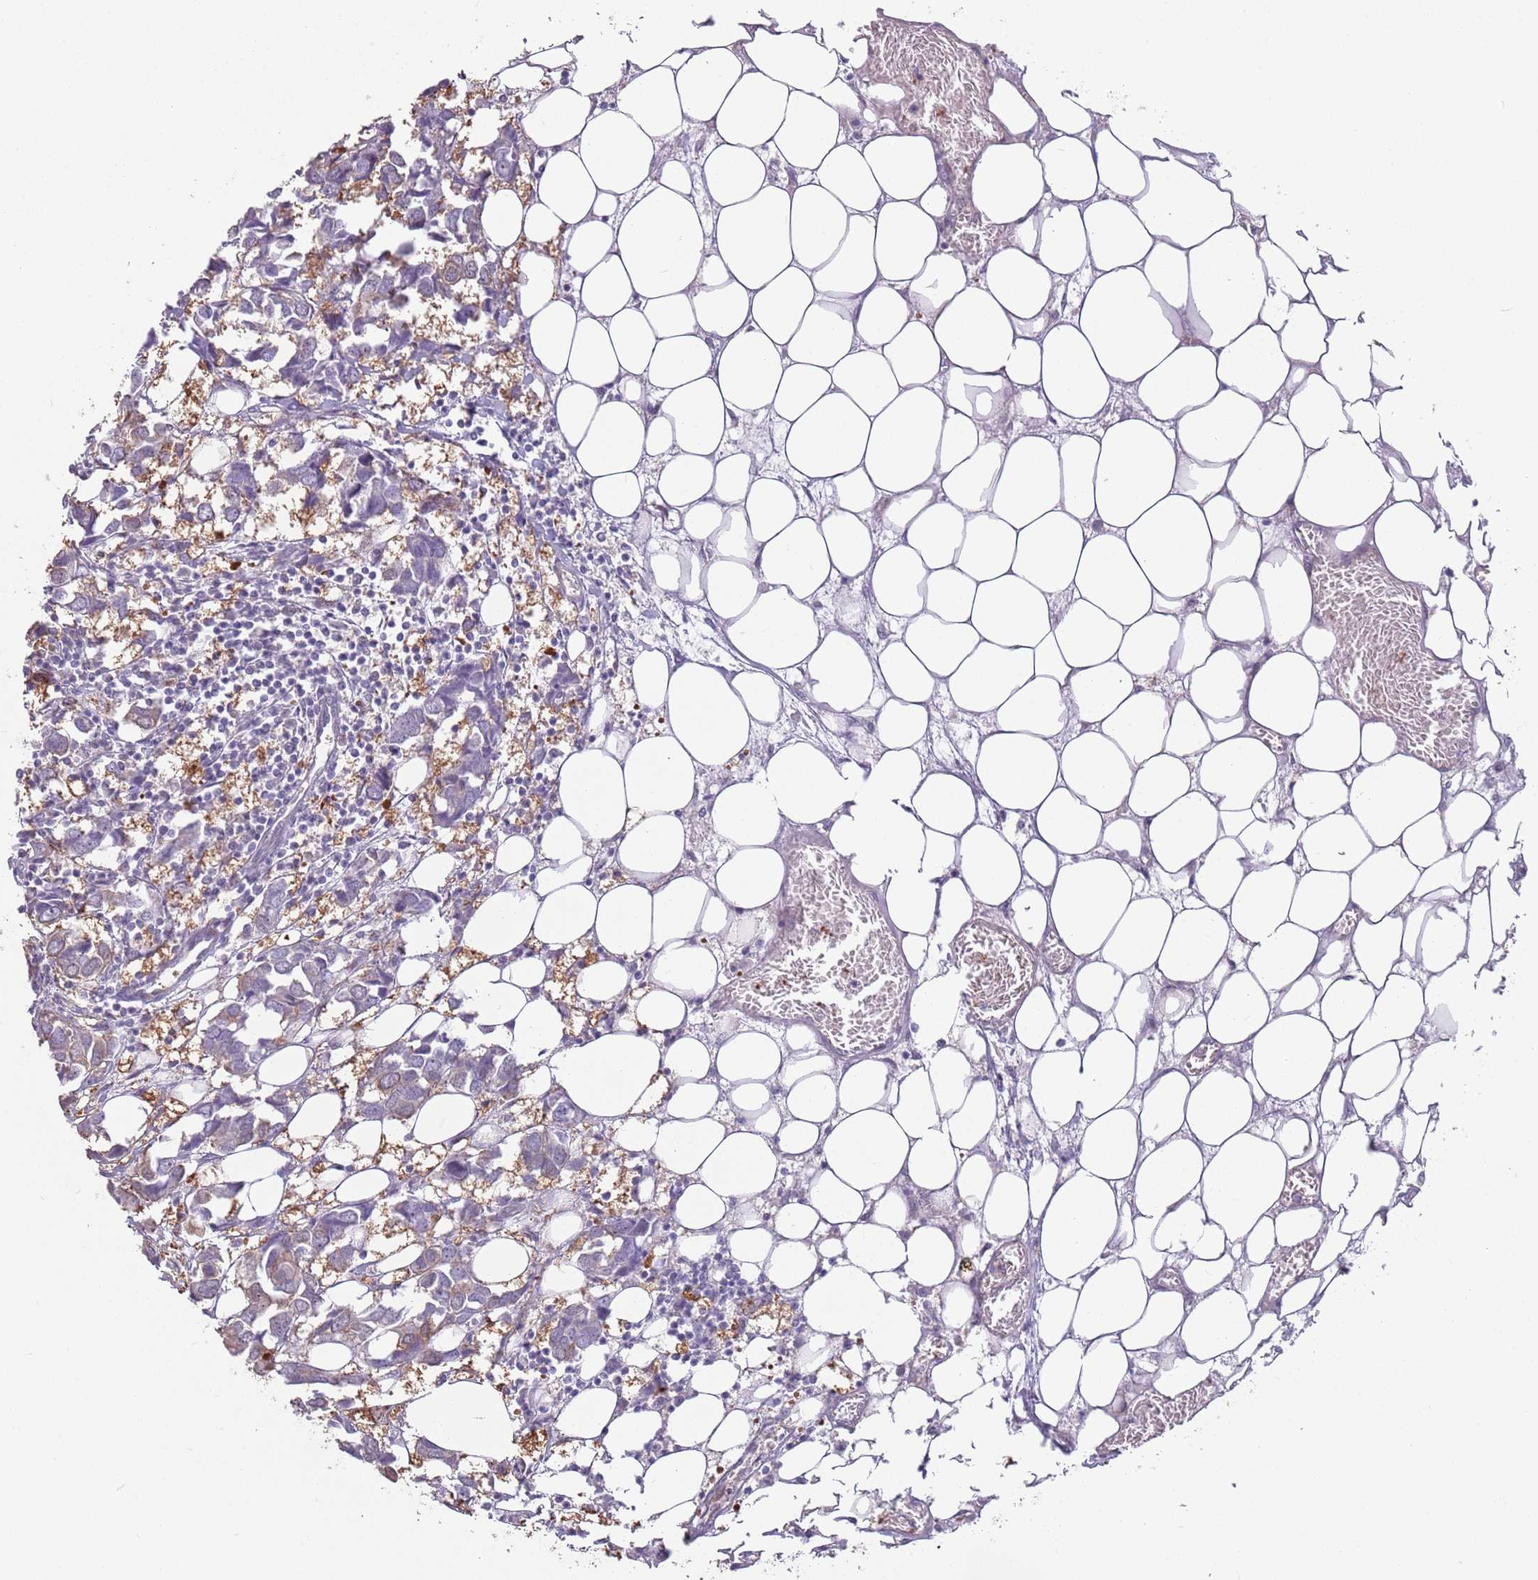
{"staining": {"intensity": "weak", "quantity": "25%-75%", "location": "cytoplasmic/membranous"}, "tissue": "breast cancer", "cell_type": "Tumor cells", "image_type": "cancer", "snomed": [{"axis": "morphology", "description": "Duct carcinoma"}, {"axis": "topography", "description": "Breast"}], "caption": "High-magnification brightfield microscopy of breast infiltrating ductal carcinoma stained with DAB (3,3'-diaminobenzidine) (brown) and counterstained with hematoxylin (blue). tumor cells exhibit weak cytoplasmic/membranous positivity is appreciated in approximately25%-75% of cells.", "gene": "LDHD", "patient": {"sex": "female", "age": 83}}